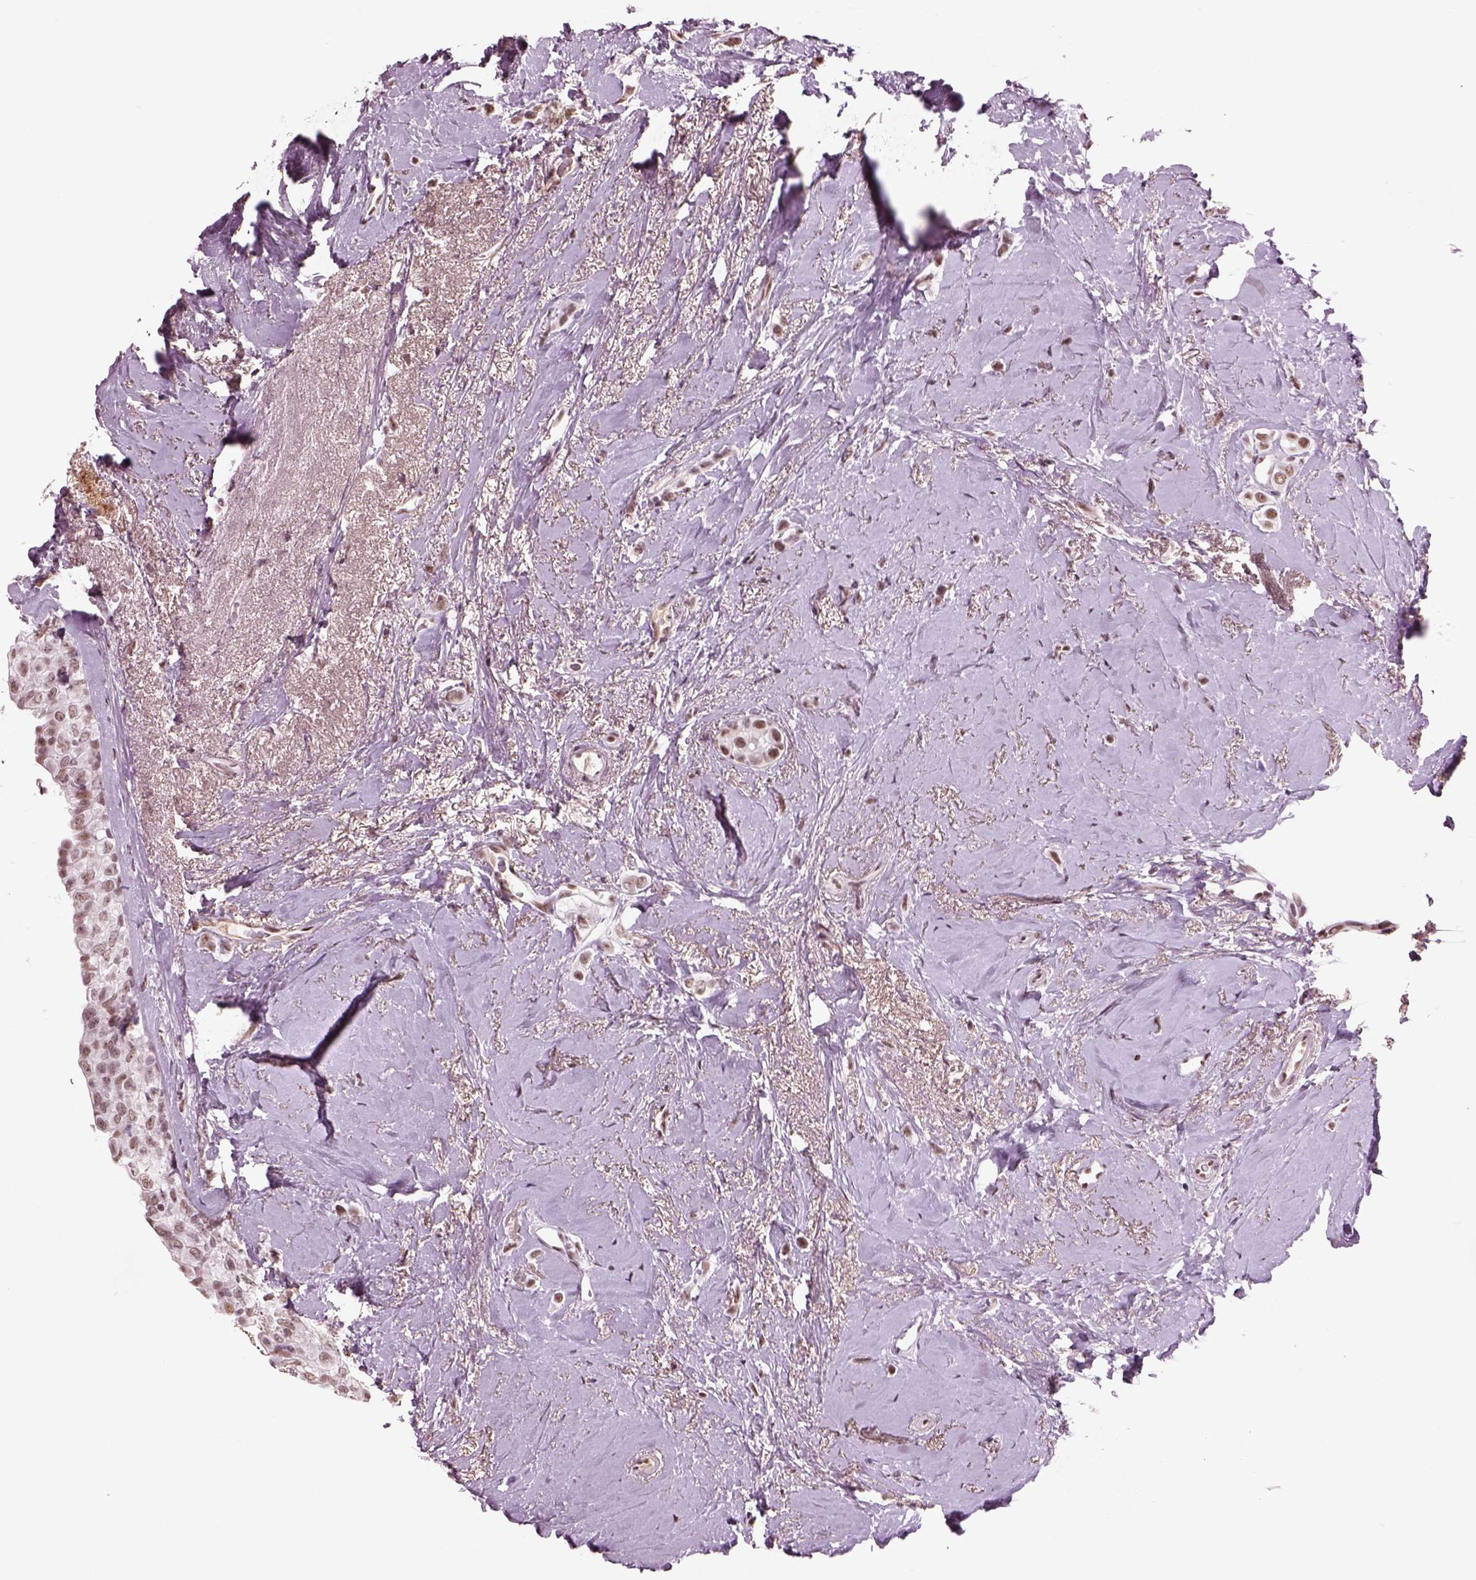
{"staining": {"intensity": "moderate", "quantity": ">75%", "location": "nuclear"}, "tissue": "breast cancer", "cell_type": "Tumor cells", "image_type": "cancer", "snomed": [{"axis": "morphology", "description": "Lobular carcinoma"}, {"axis": "topography", "description": "Breast"}], "caption": "Breast cancer (lobular carcinoma) stained for a protein (brown) demonstrates moderate nuclear positive staining in approximately >75% of tumor cells.", "gene": "SEPHS1", "patient": {"sex": "female", "age": 66}}